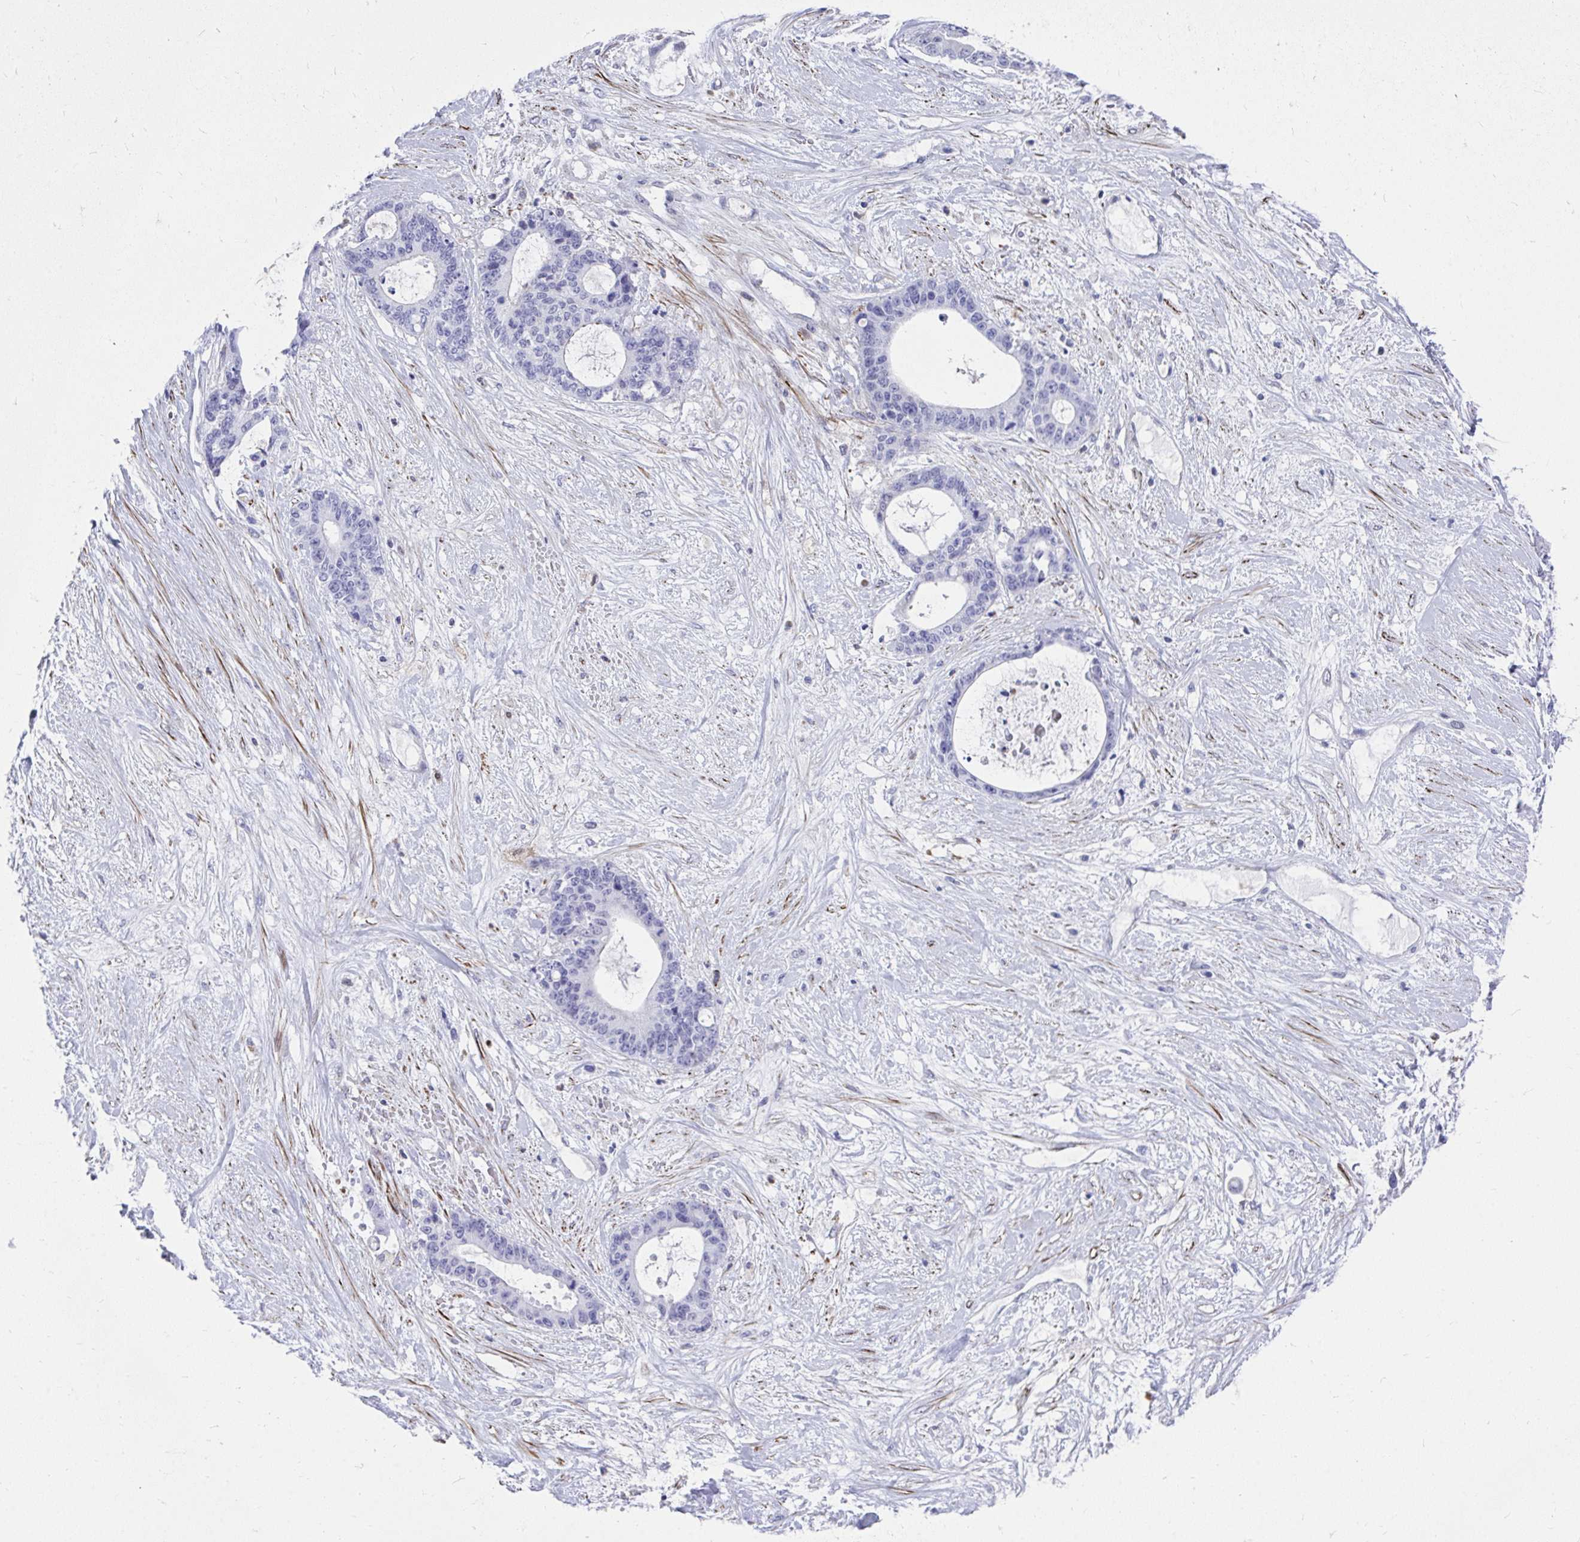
{"staining": {"intensity": "negative", "quantity": "none", "location": "none"}, "tissue": "liver cancer", "cell_type": "Tumor cells", "image_type": "cancer", "snomed": [{"axis": "morphology", "description": "Normal tissue, NOS"}, {"axis": "morphology", "description": "Cholangiocarcinoma"}, {"axis": "topography", "description": "Liver"}, {"axis": "topography", "description": "Peripheral nerve tissue"}], "caption": "Protein analysis of liver cancer (cholangiocarcinoma) demonstrates no significant staining in tumor cells.", "gene": "CSTB", "patient": {"sex": "female", "age": 73}}